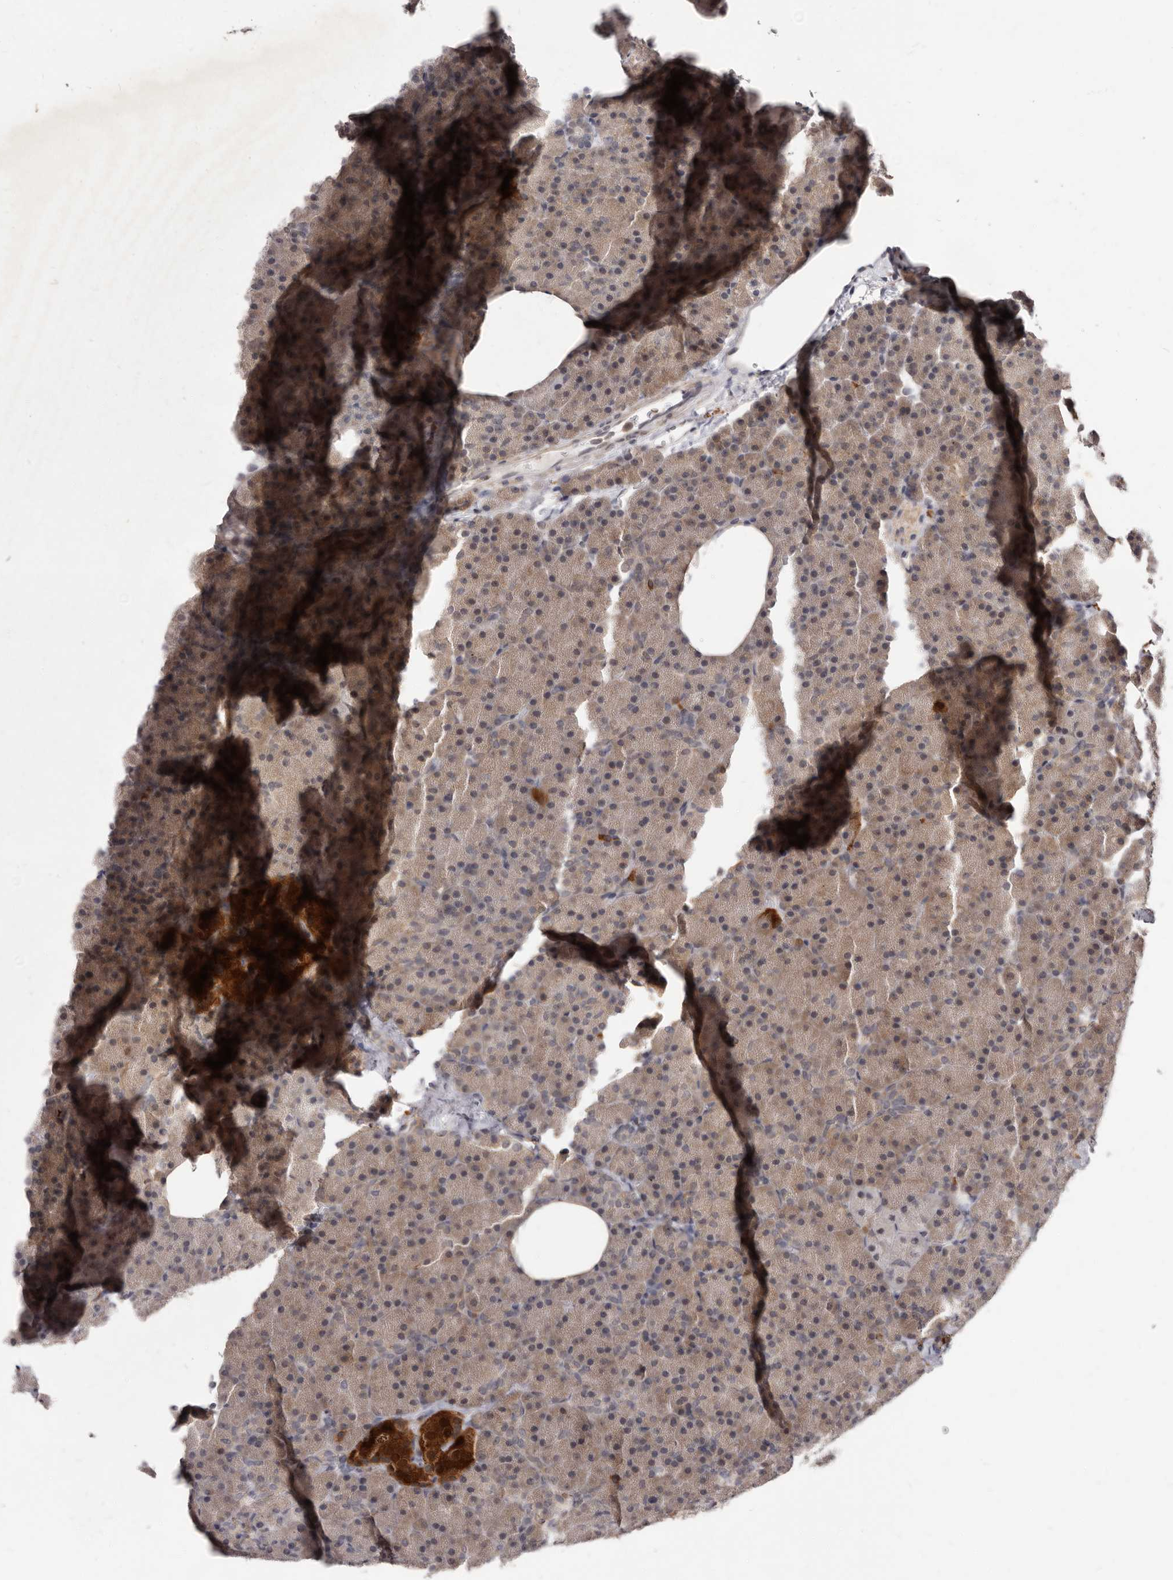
{"staining": {"intensity": "weak", "quantity": "25%-75%", "location": "cytoplasmic/membranous"}, "tissue": "pancreas", "cell_type": "Exocrine glandular cells", "image_type": "normal", "snomed": [{"axis": "morphology", "description": "Normal tissue, NOS"}, {"axis": "morphology", "description": "Carcinoid, malignant, NOS"}, {"axis": "topography", "description": "Pancreas"}], "caption": "Immunohistochemical staining of unremarkable pancreas displays 25%-75% levels of weak cytoplasmic/membranous protein staining in approximately 25%-75% of exocrine glandular cells.", "gene": "ACLY", "patient": {"sex": "female", "age": 35}}